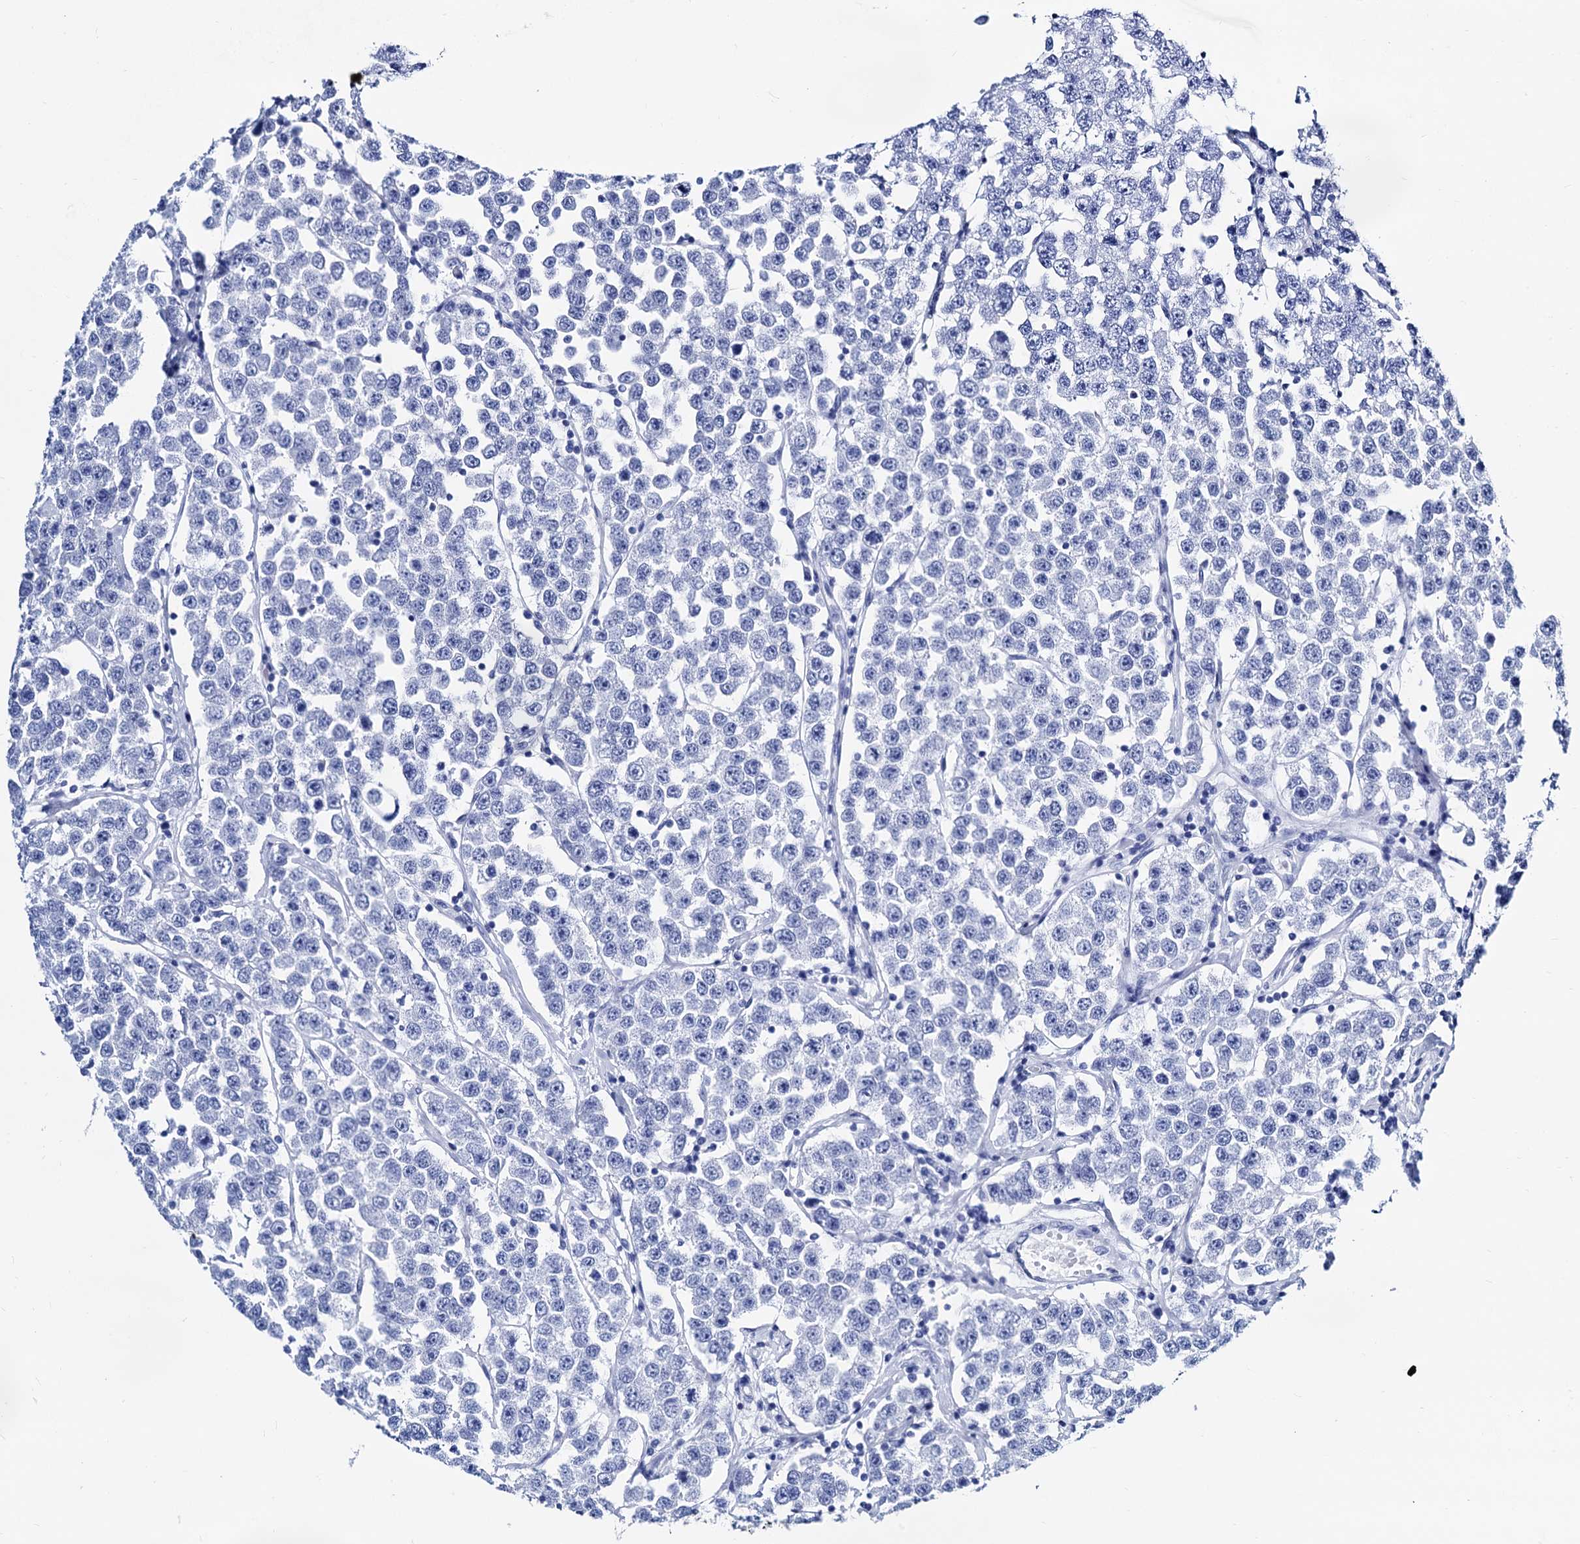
{"staining": {"intensity": "negative", "quantity": "none", "location": "none"}, "tissue": "testis cancer", "cell_type": "Tumor cells", "image_type": "cancer", "snomed": [{"axis": "morphology", "description": "Seminoma, NOS"}, {"axis": "topography", "description": "Testis"}], "caption": "Tumor cells show no significant protein positivity in testis seminoma.", "gene": "WDR11", "patient": {"sex": "male", "age": 28}}